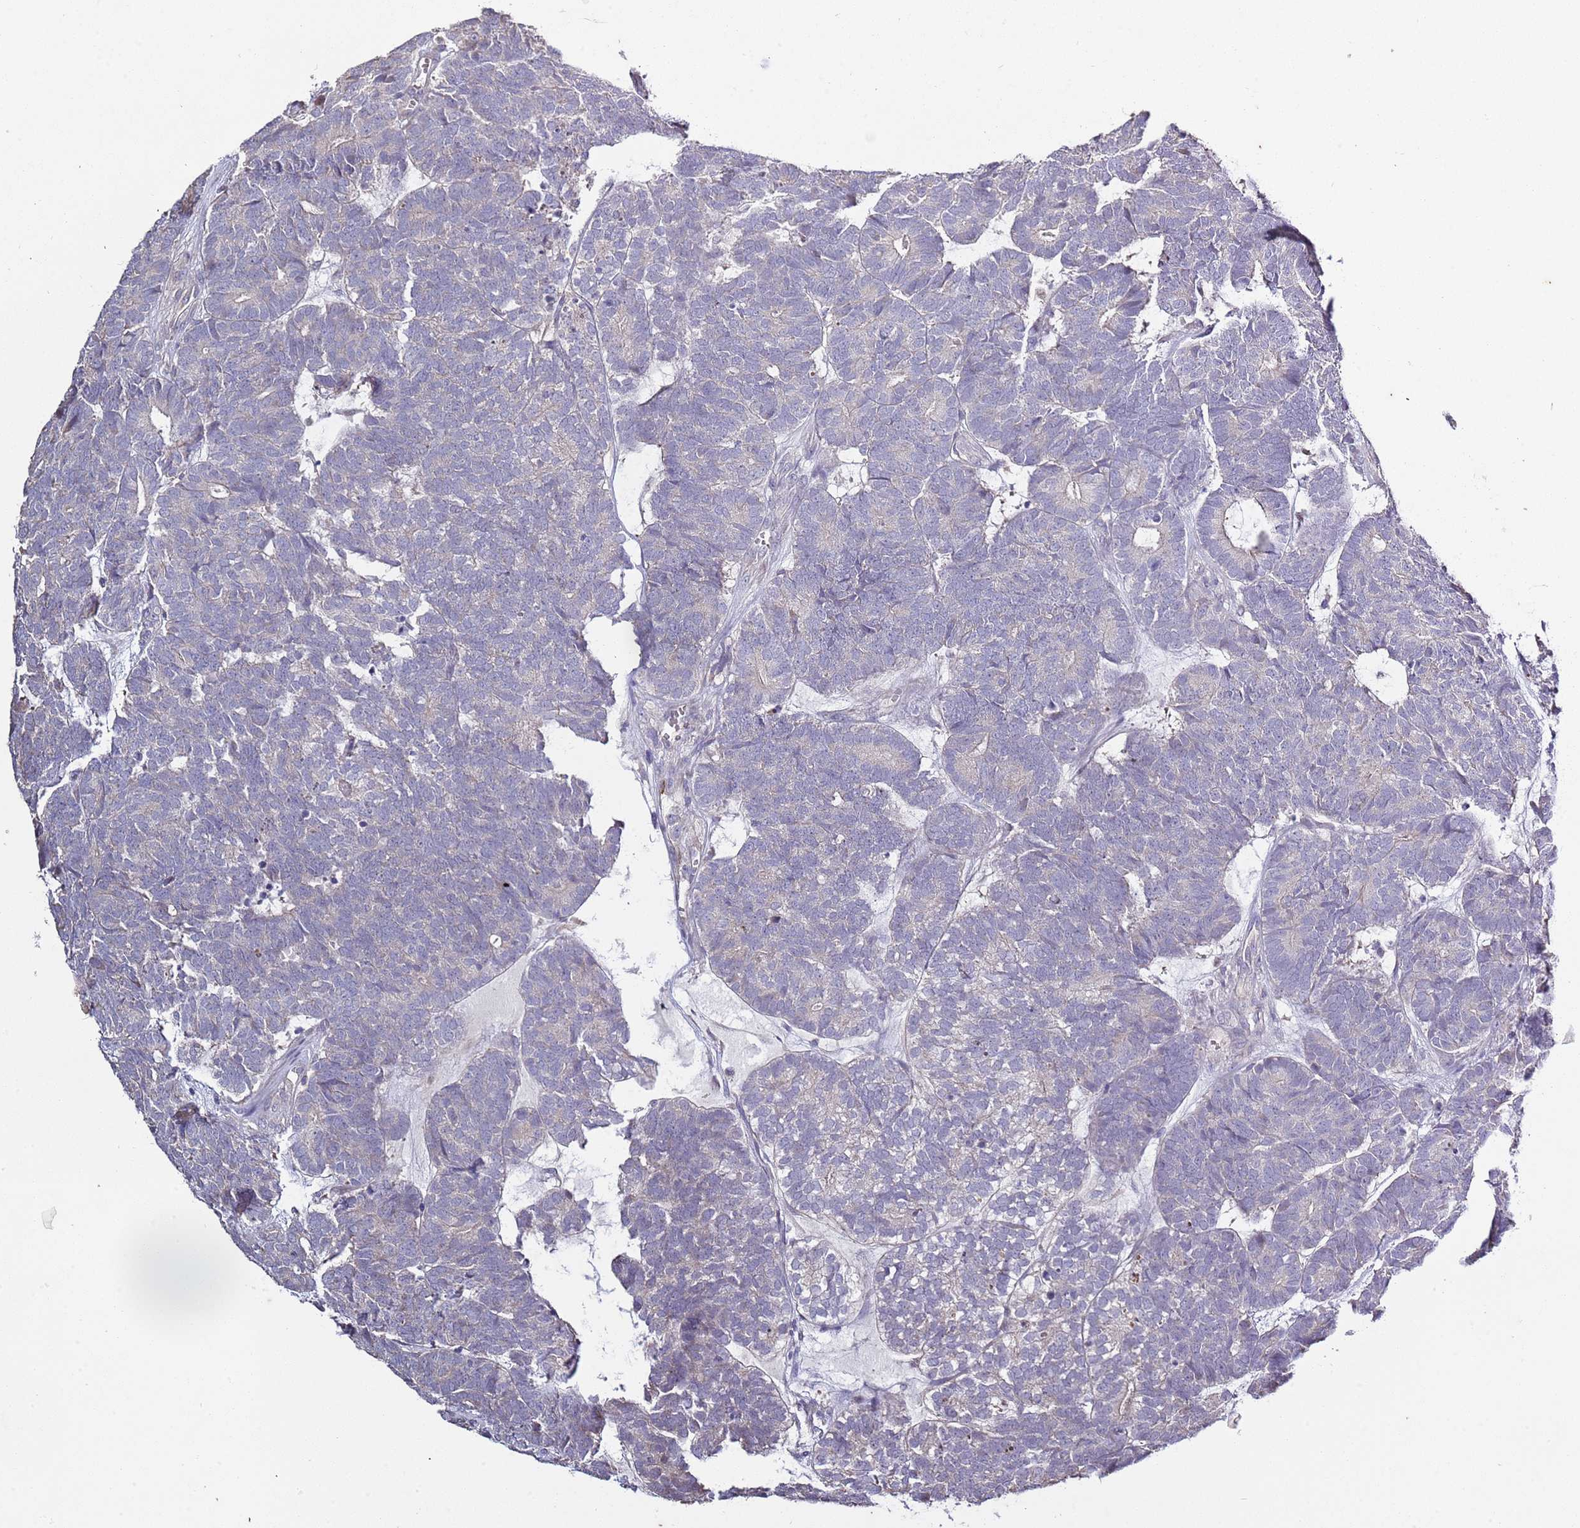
{"staining": {"intensity": "negative", "quantity": "none", "location": "none"}, "tissue": "head and neck cancer", "cell_type": "Tumor cells", "image_type": "cancer", "snomed": [{"axis": "morphology", "description": "Adenocarcinoma, NOS"}, {"axis": "topography", "description": "Head-Neck"}], "caption": "DAB immunohistochemical staining of human head and neck cancer (adenocarcinoma) demonstrates no significant expression in tumor cells.", "gene": "P2RY13", "patient": {"sex": "female", "age": 81}}